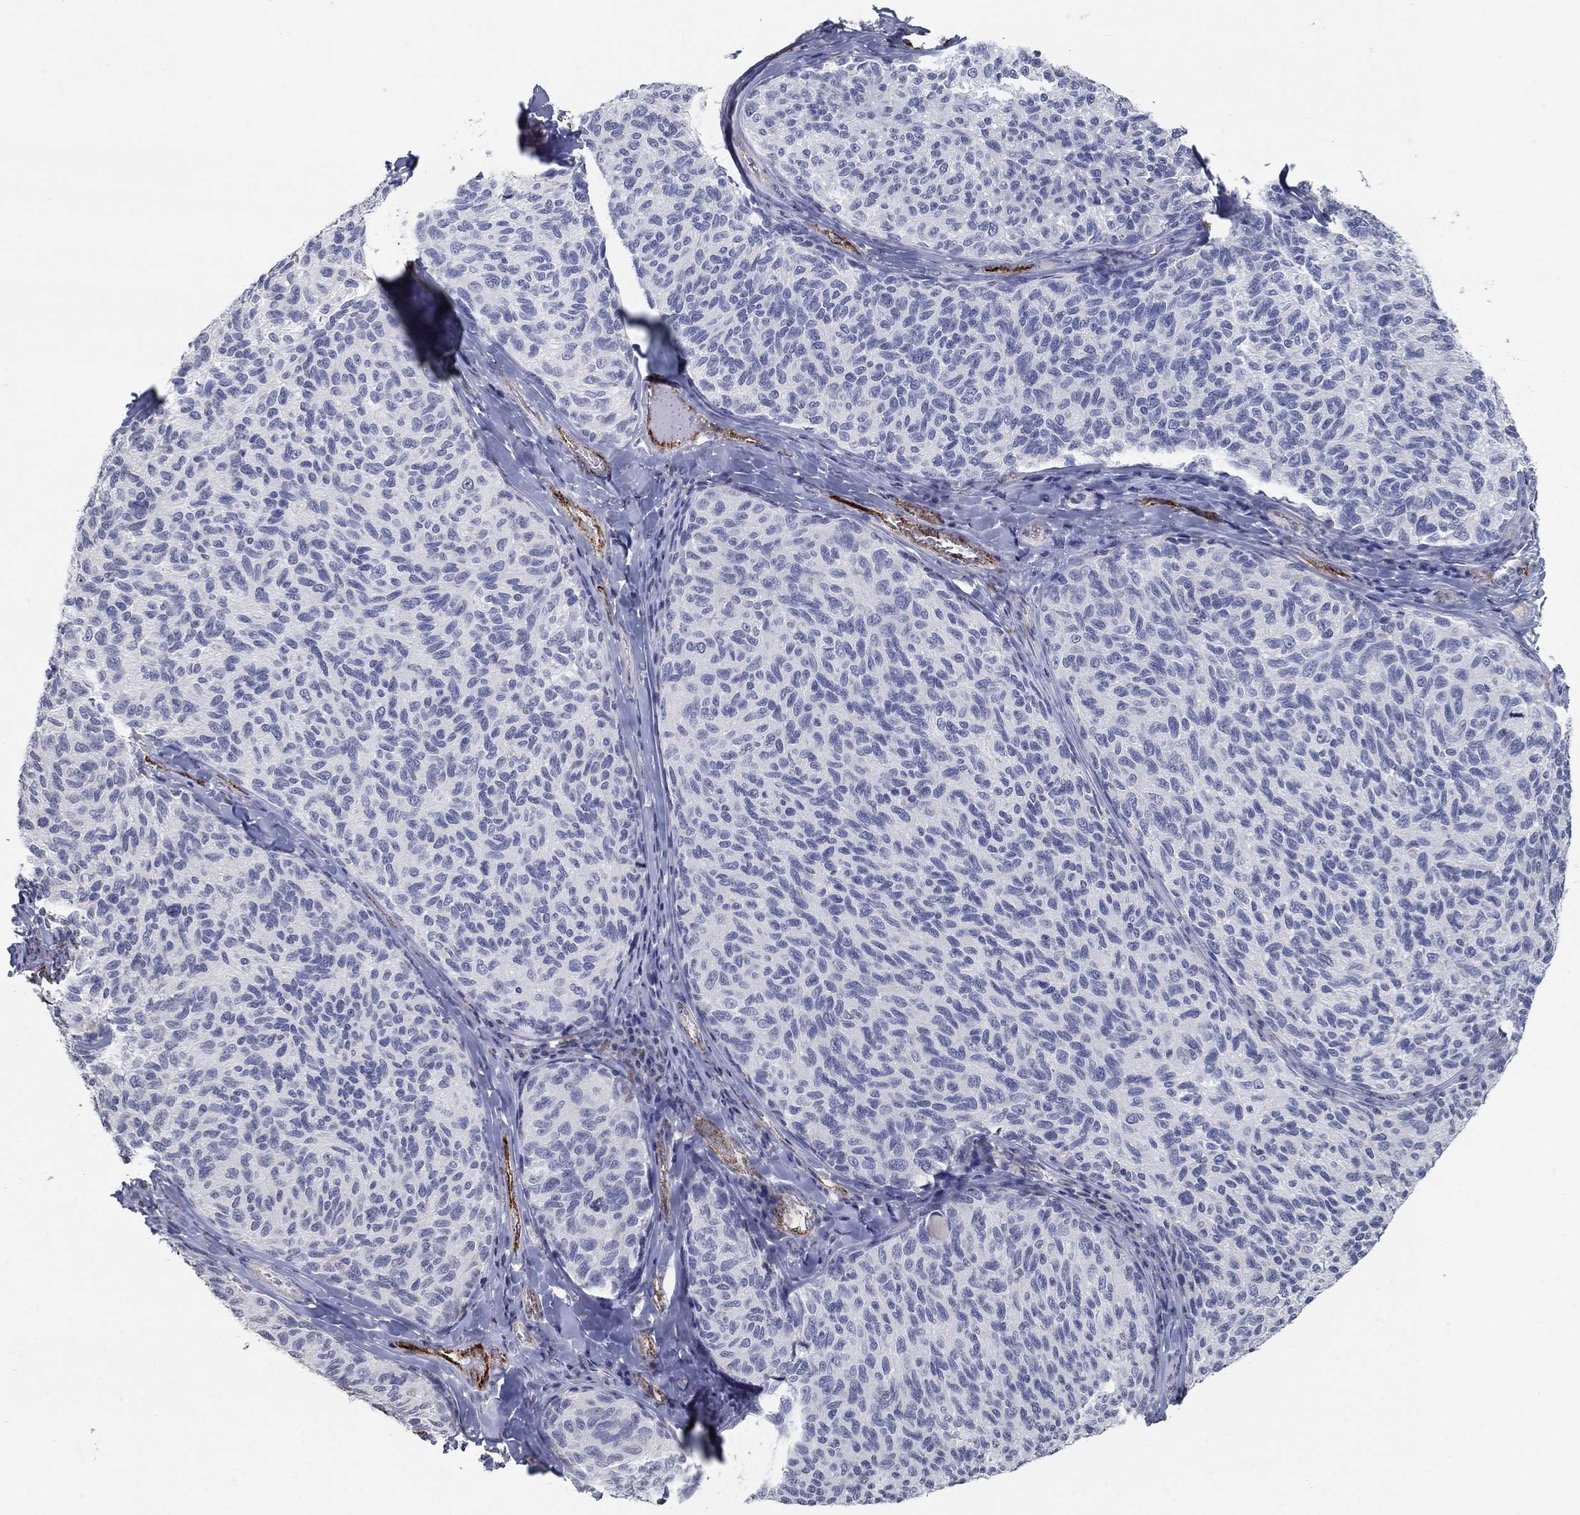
{"staining": {"intensity": "negative", "quantity": "none", "location": "none"}, "tissue": "melanoma", "cell_type": "Tumor cells", "image_type": "cancer", "snomed": [{"axis": "morphology", "description": "Malignant melanoma, NOS"}, {"axis": "topography", "description": "Skin"}], "caption": "The histopathology image reveals no staining of tumor cells in melanoma.", "gene": "TINAG", "patient": {"sex": "female", "age": 73}}